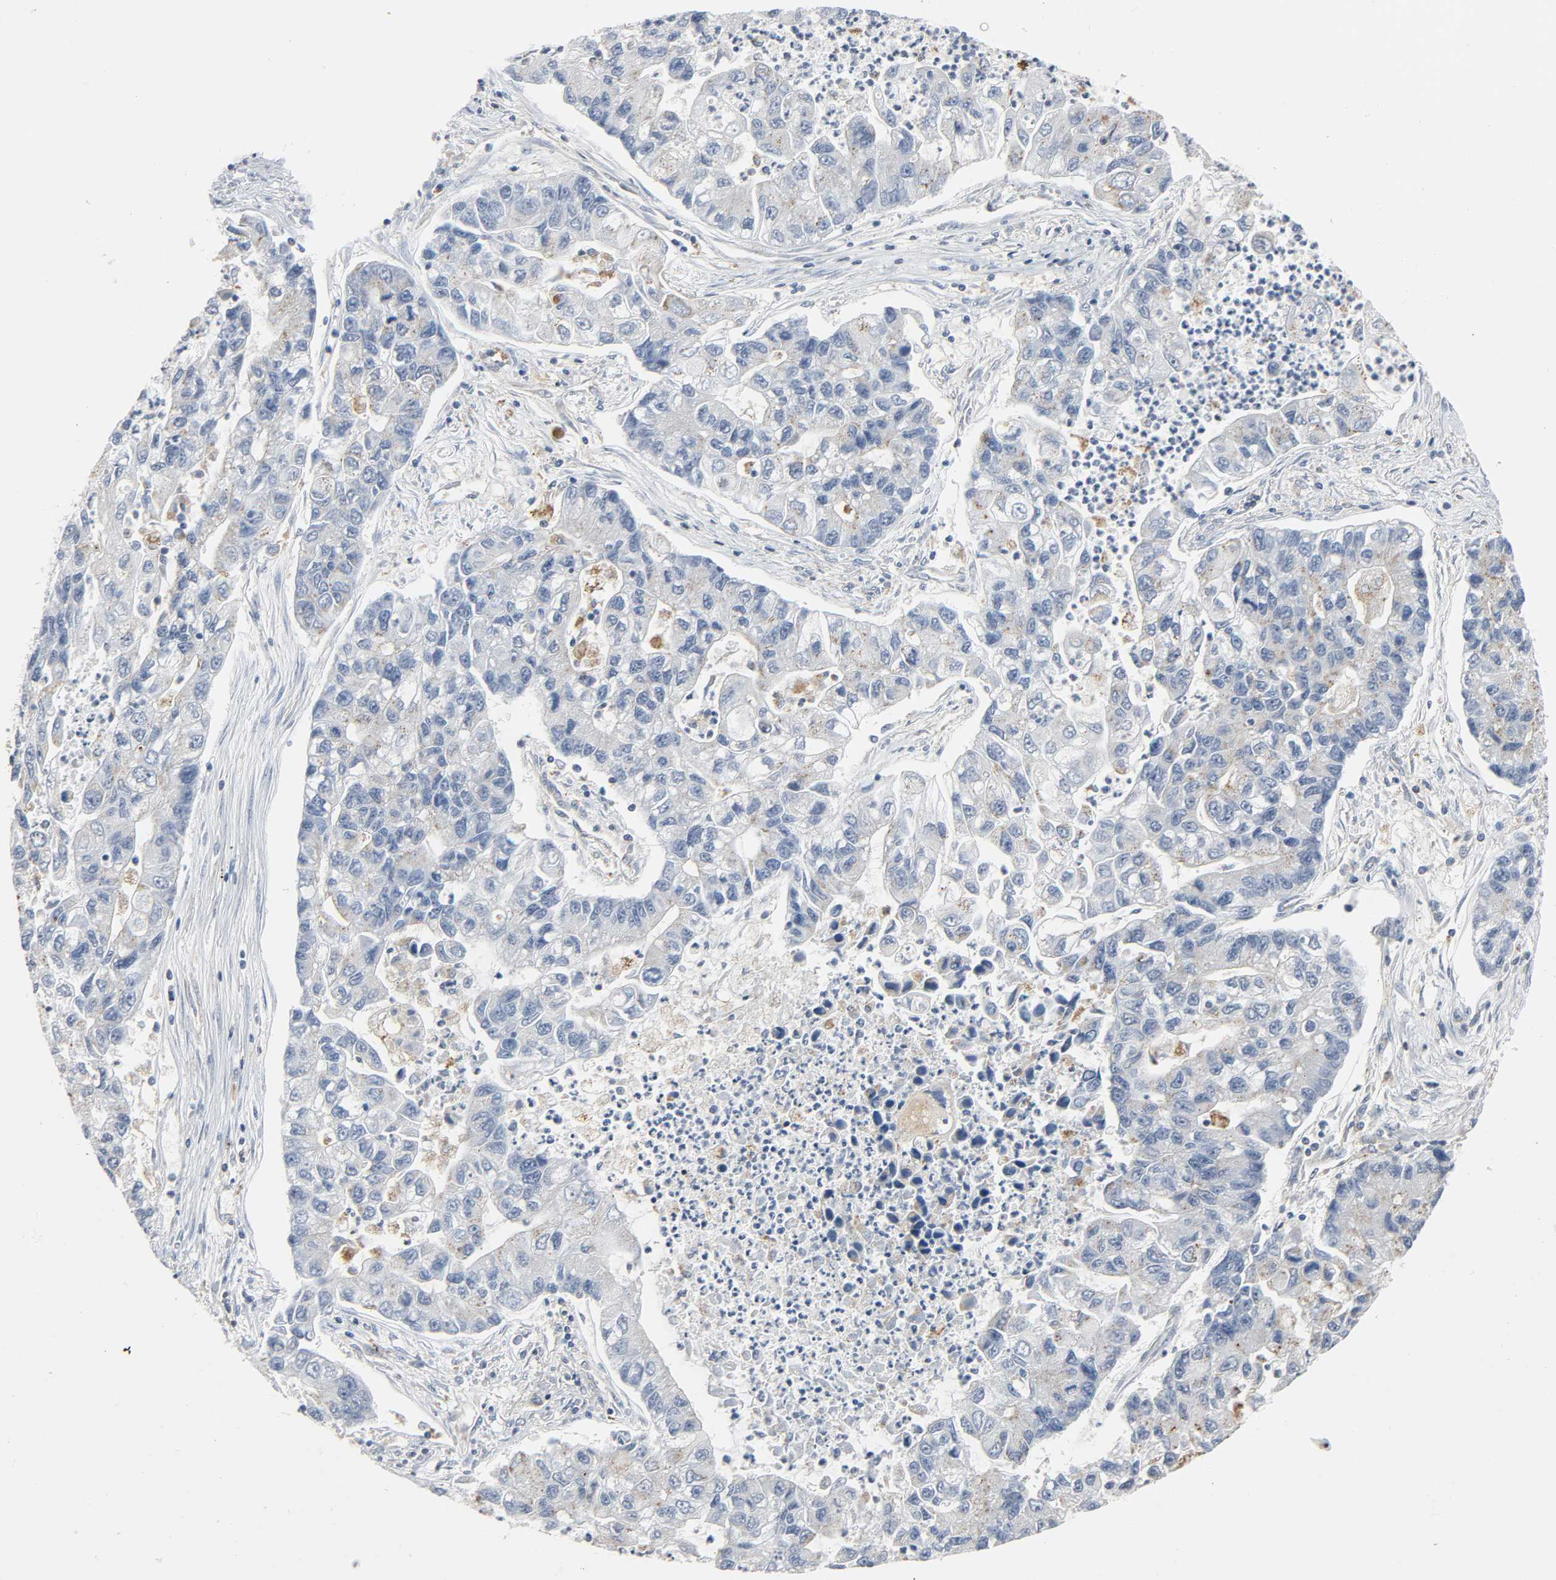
{"staining": {"intensity": "weak", "quantity": "<25%", "location": "cytoplasmic/membranous"}, "tissue": "lung cancer", "cell_type": "Tumor cells", "image_type": "cancer", "snomed": [{"axis": "morphology", "description": "Adenocarcinoma, NOS"}, {"axis": "topography", "description": "Lung"}], "caption": "Human adenocarcinoma (lung) stained for a protein using immunohistochemistry (IHC) exhibits no staining in tumor cells.", "gene": "CD4", "patient": {"sex": "female", "age": 51}}